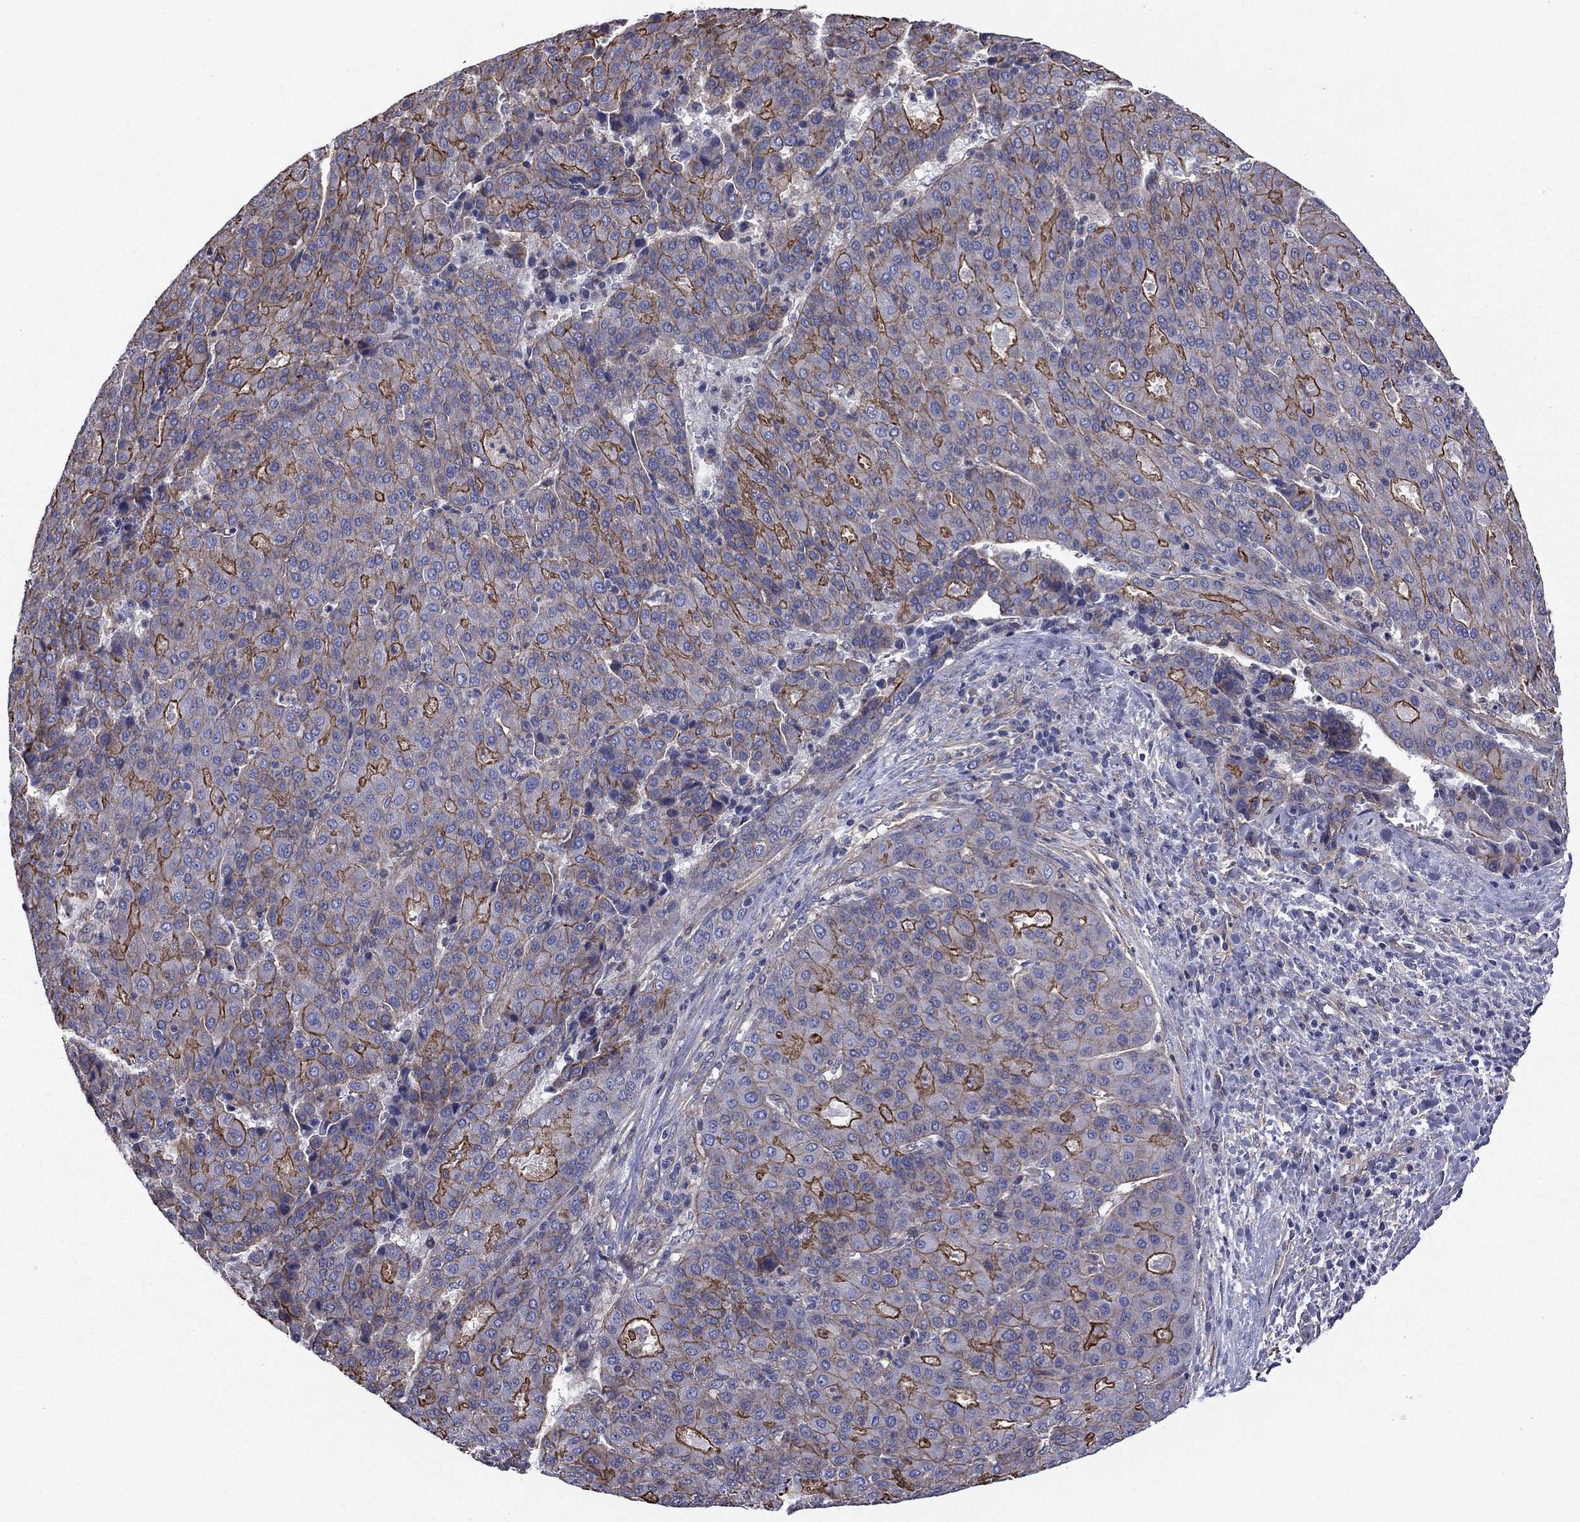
{"staining": {"intensity": "strong", "quantity": "25%-75%", "location": "cytoplasmic/membranous"}, "tissue": "liver cancer", "cell_type": "Tumor cells", "image_type": "cancer", "snomed": [{"axis": "morphology", "description": "Carcinoma, Hepatocellular, NOS"}, {"axis": "topography", "description": "Liver"}], "caption": "An image showing strong cytoplasmic/membranous expression in about 25%-75% of tumor cells in liver cancer, as visualized by brown immunohistochemical staining.", "gene": "TCHH", "patient": {"sex": "male", "age": 65}}